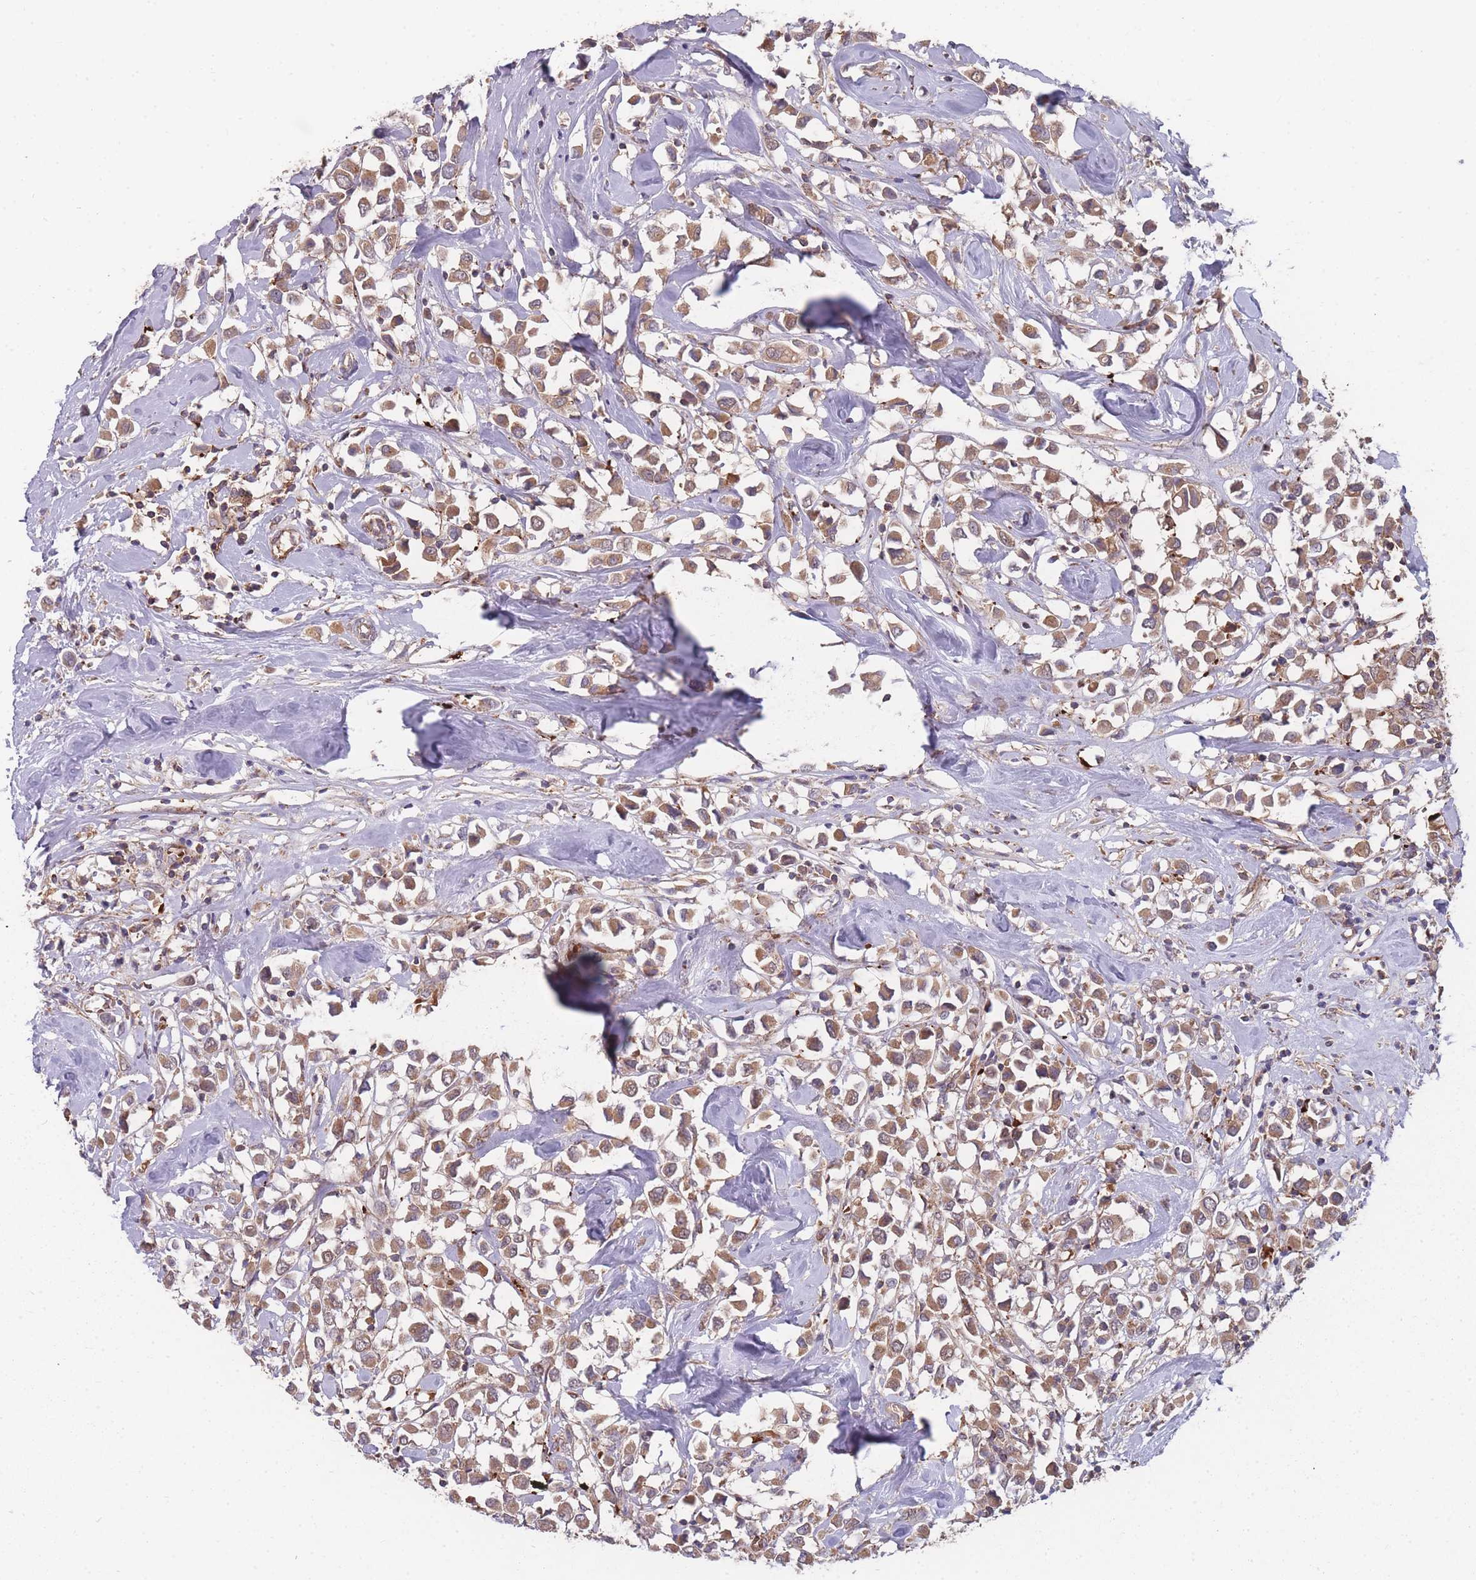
{"staining": {"intensity": "moderate", "quantity": ">75%", "location": "cytoplasmic/membranous"}, "tissue": "breast cancer", "cell_type": "Tumor cells", "image_type": "cancer", "snomed": [{"axis": "morphology", "description": "Duct carcinoma"}, {"axis": "topography", "description": "Breast"}], "caption": "Breast cancer (invasive ductal carcinoma) stained for a protein displays moderate cytoplasmic/membranous positivity in tumor cells. (DAB (3,3'-diaminobenzidine) IHC, brown staining for protein, blue staining for nuclei).", "gene": "SLC35B4", "patient": {"sex": "female", "age": 61}}